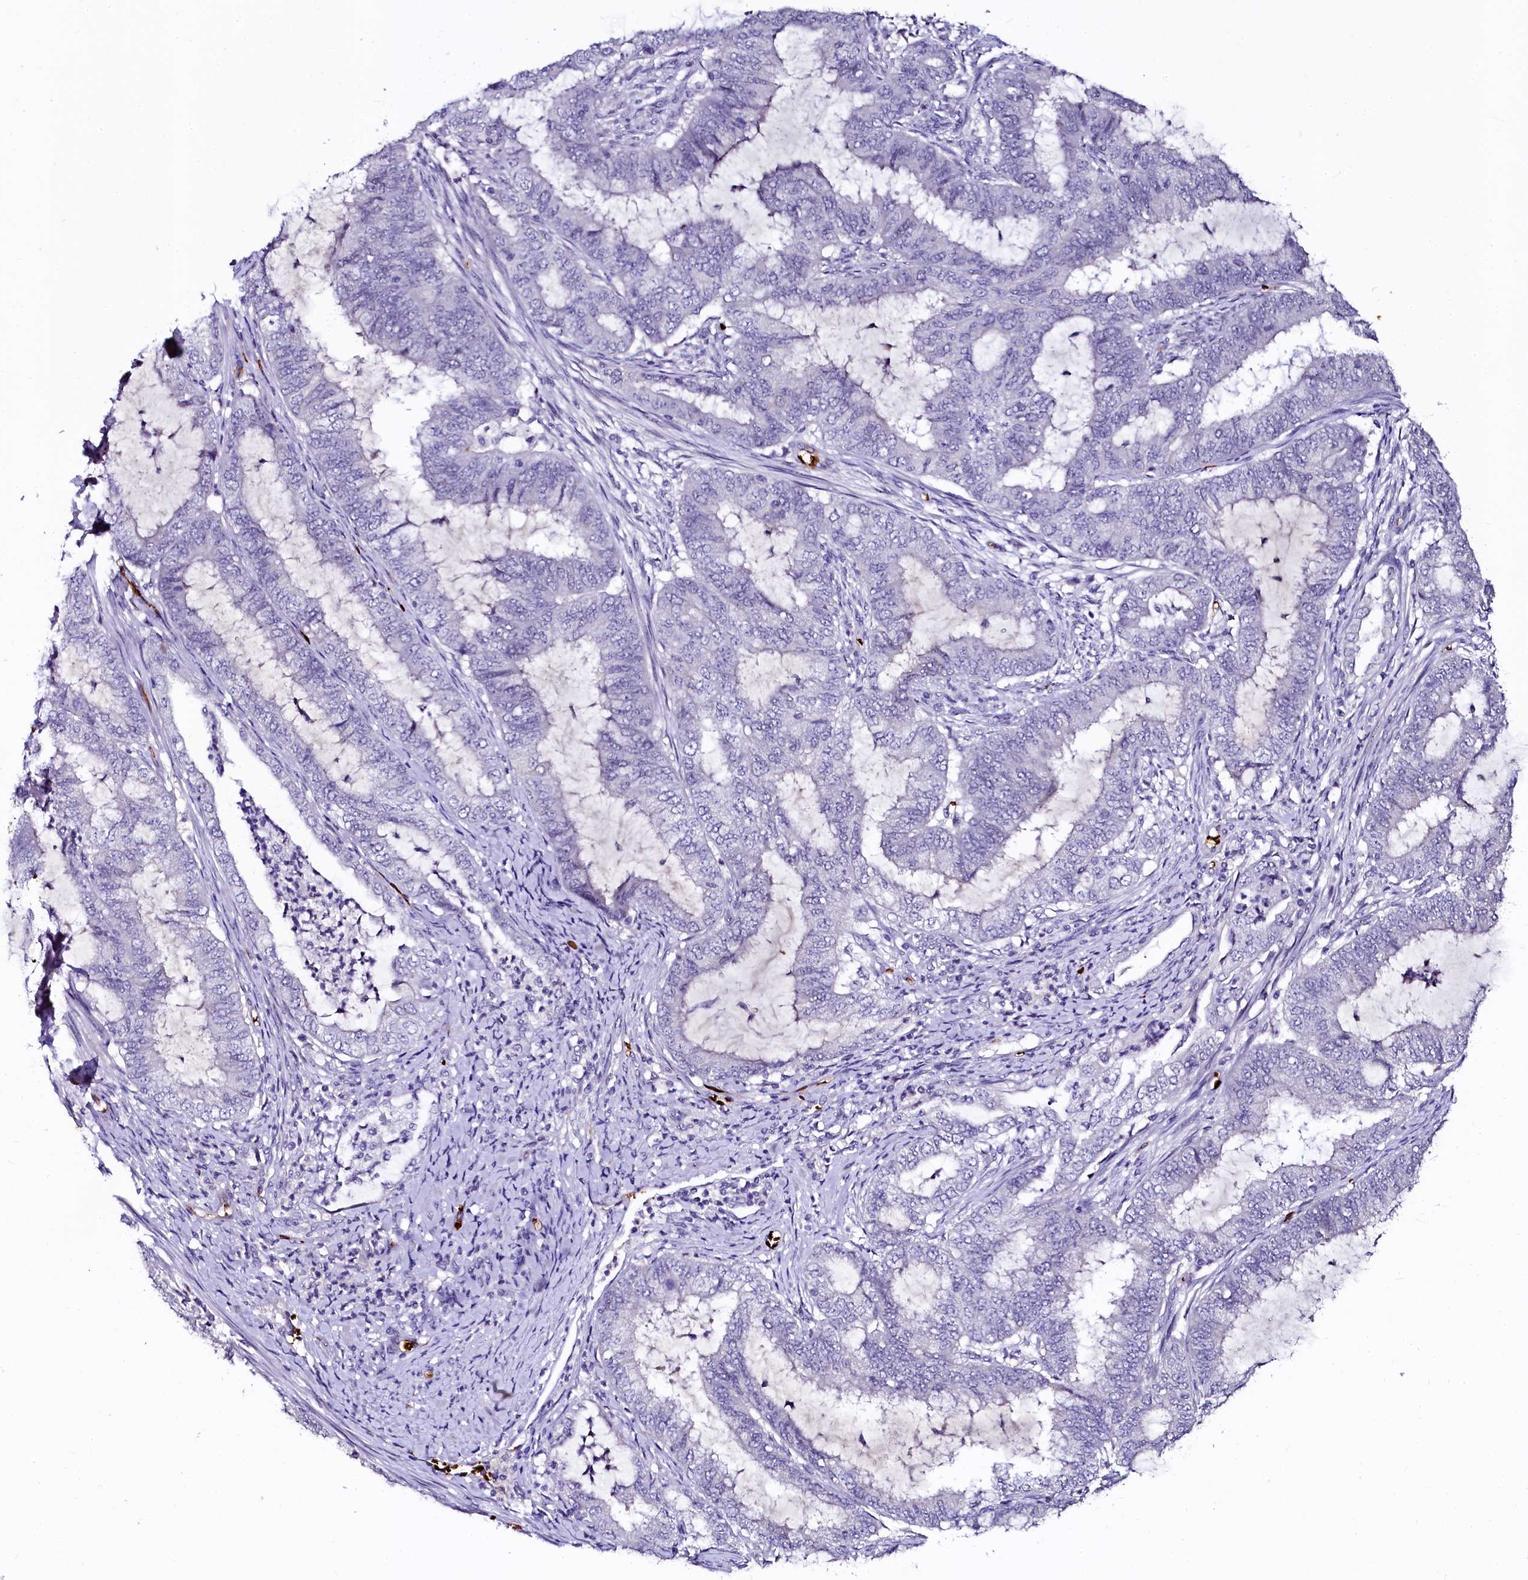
{"staining": {"intensity": "negative", "quantity": "none", "location": "none"}, "tissue": "endometrial cancer", "cell_type": "Tumor cells", "image_type": "cancer", "snomed": [{"axis": "morphology", "description": "Adenocarcinoma, NOS"}, {"axis": "topography", "description": "Endometrium"}], "caption": "Immunohistochemistry (IHC) image of neoplastic tissue: human endometrial cancer stained with DAB (3,3'-diaminobenzidine) displays no significant protein staining in tumor cells.", "gene": "CTDSPL2", "patient": {"sex": "female", "age": 51}}